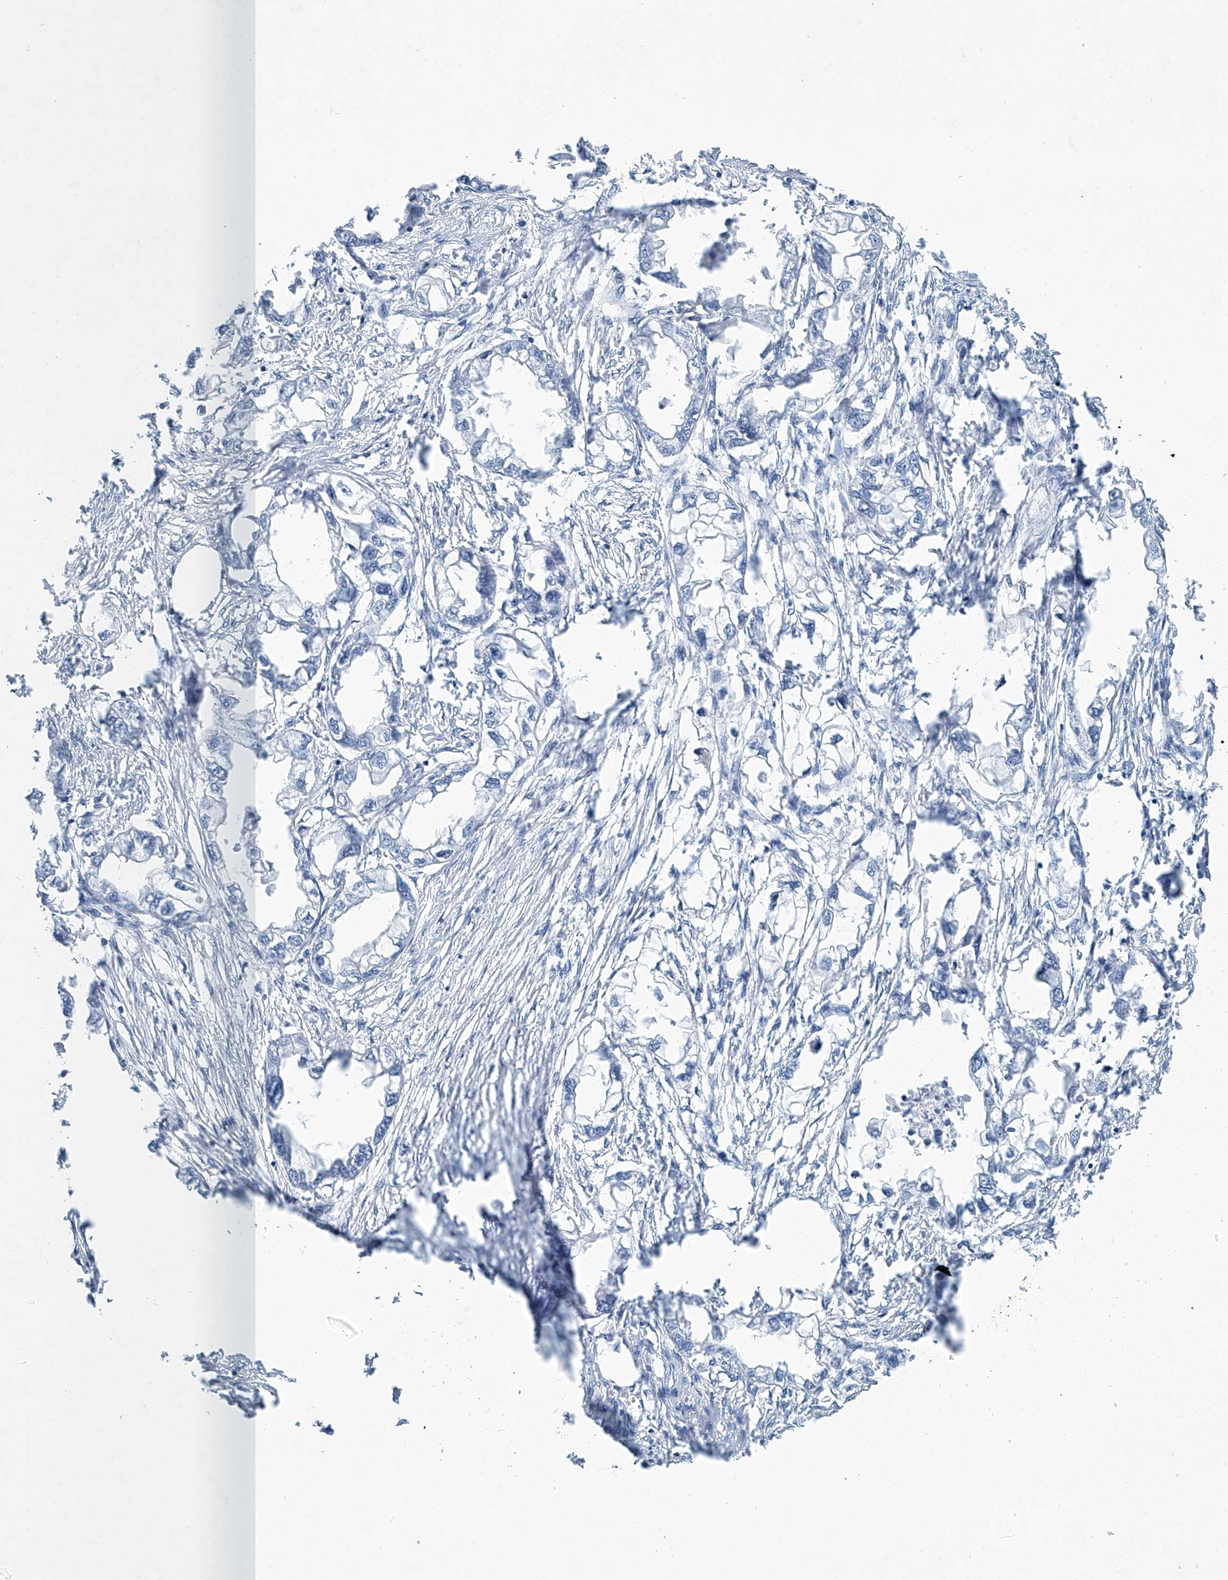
{"staining": {"intensity": "negative", "quantity": "none", "location": "none"}, "tissue": "endometrial cancer", "cell_type": "Tumor cells", "image_type": "cancer", "snomed": [{"axis": "morphology", "description": "Adenocarcinoma, NOS"}, {"axis": "morphology", "description": "Adenocarcinoma, metastatic, NOS"}, {"axis": "topography", "description": "Adipose tissue"}, {"axis": "topography", "description": "Endometrium"}], "caption": "Human endometrial cancer stained for a protein using immunohistochemistry demonstrates no staining in tumor cells.", "gene": "CYP2A7", "patient": {"sex": "female", "age": 67}}